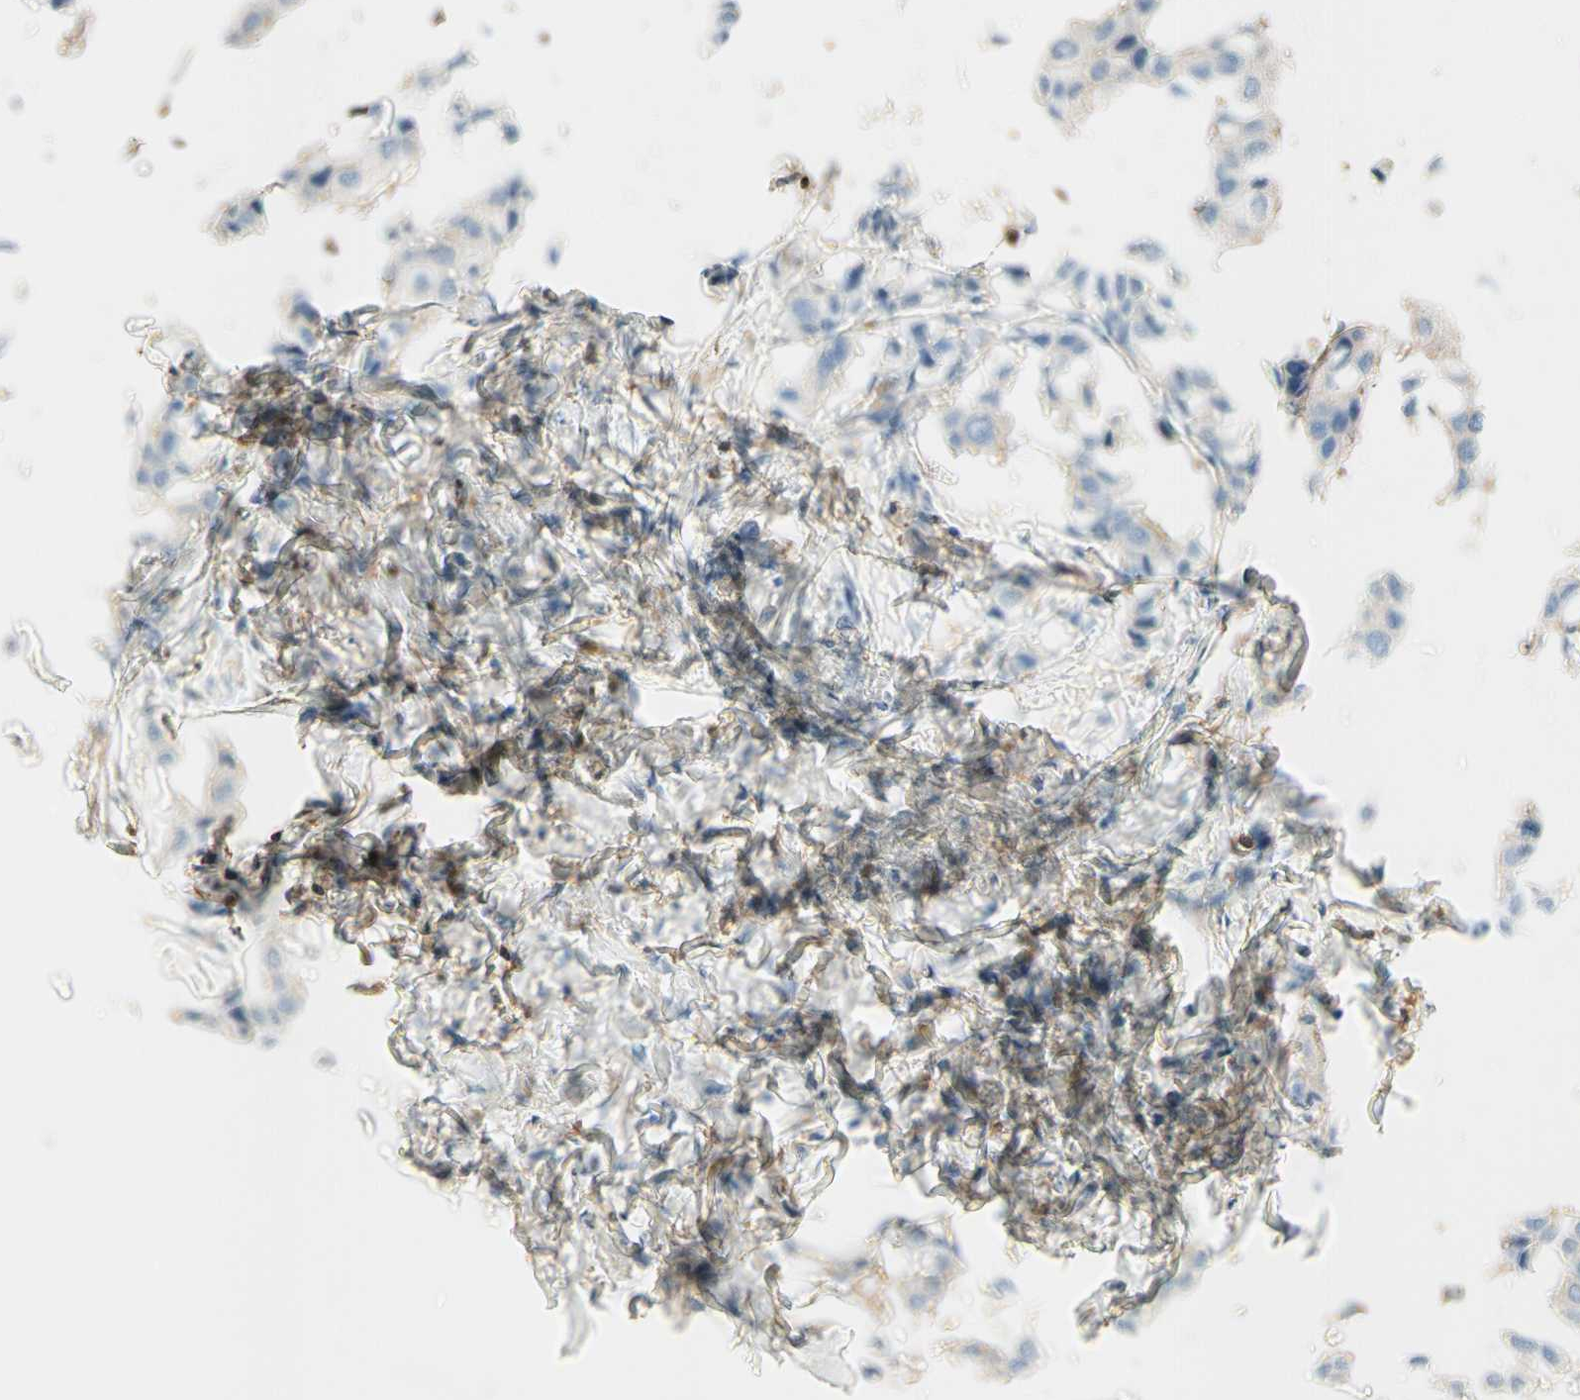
{"staining": {"intensity": "weak", "quantity": "25%-75%", "location": "cytoplasmic/membranous"}, "tissue": "breast cancer", "cell_type": "Tumor cells", "image_type": "cancer", "snomed": [{"axis": "morphology", "description": "Duct carcinoma"}, {"axis": "topography", "description": "Breast"}], "caption": "The histopathology image displays staining of breast cancer, revealing weak cytoplasmic/membranous protein positivity (brown color) within tumor cells.", "gene": "CAPZA2", "patient": {"sex": "female", "age": 80}}